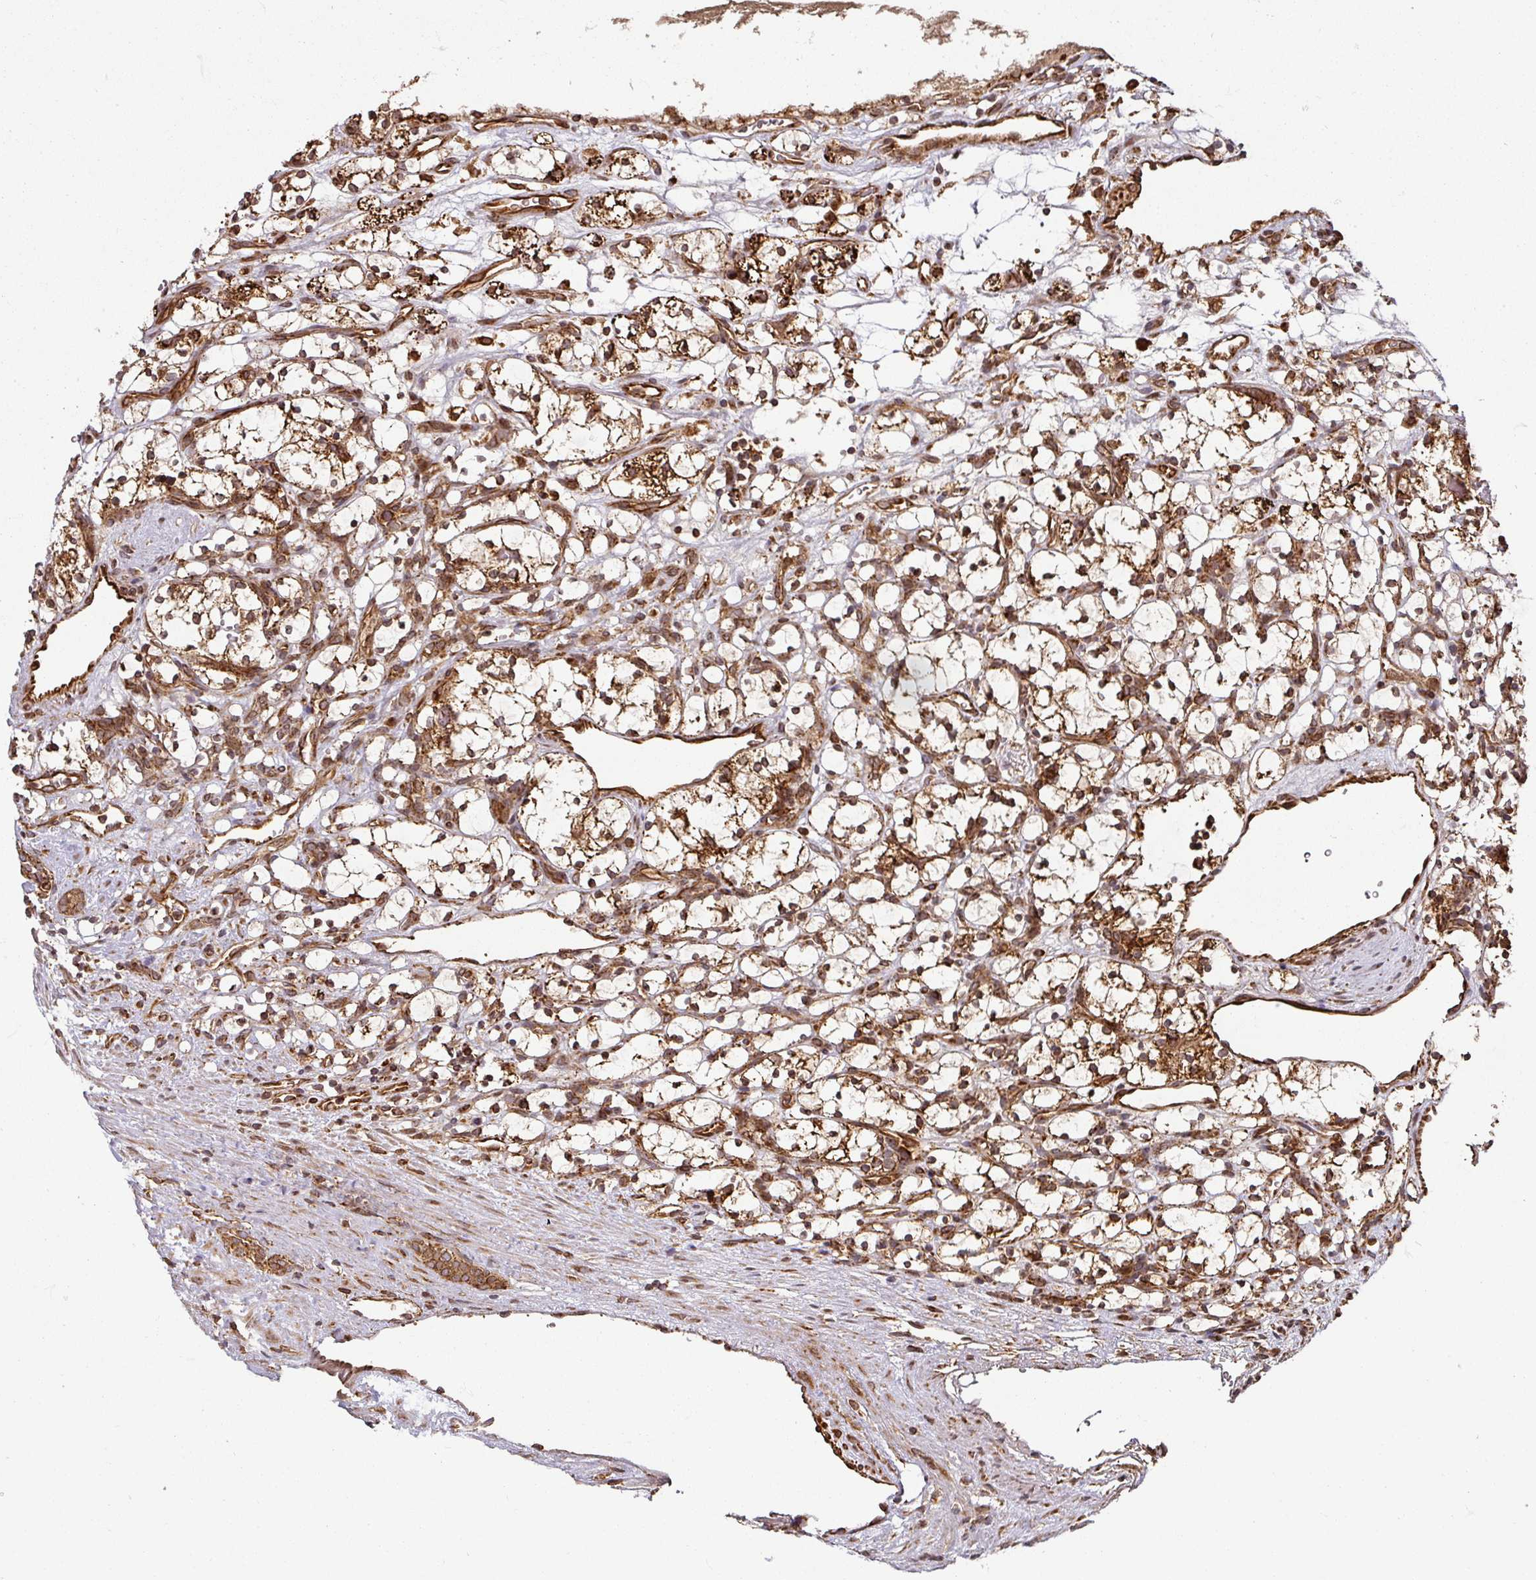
{"staining": {"intensity": "moderate", "quantity": ">75%", "location": "cytoplasmic/membranous"}, "tissue": "renal cancer", "cell_type": "Tumor cells", "image_type": "cancer", "snomed": [{"axis": "morphology", "description": "Adenocarcinoma, NOS"}, {"axis": "topography", "description": "Kidney"}], "caption": "Protein staining of renal cancer (adenocarcinoma) tissue displays moderate cytoplasmic/membranous staining in about >75% of tumor cells.", "gene": "TRAP1", "patient": {"sex": "female", "age": 69}}